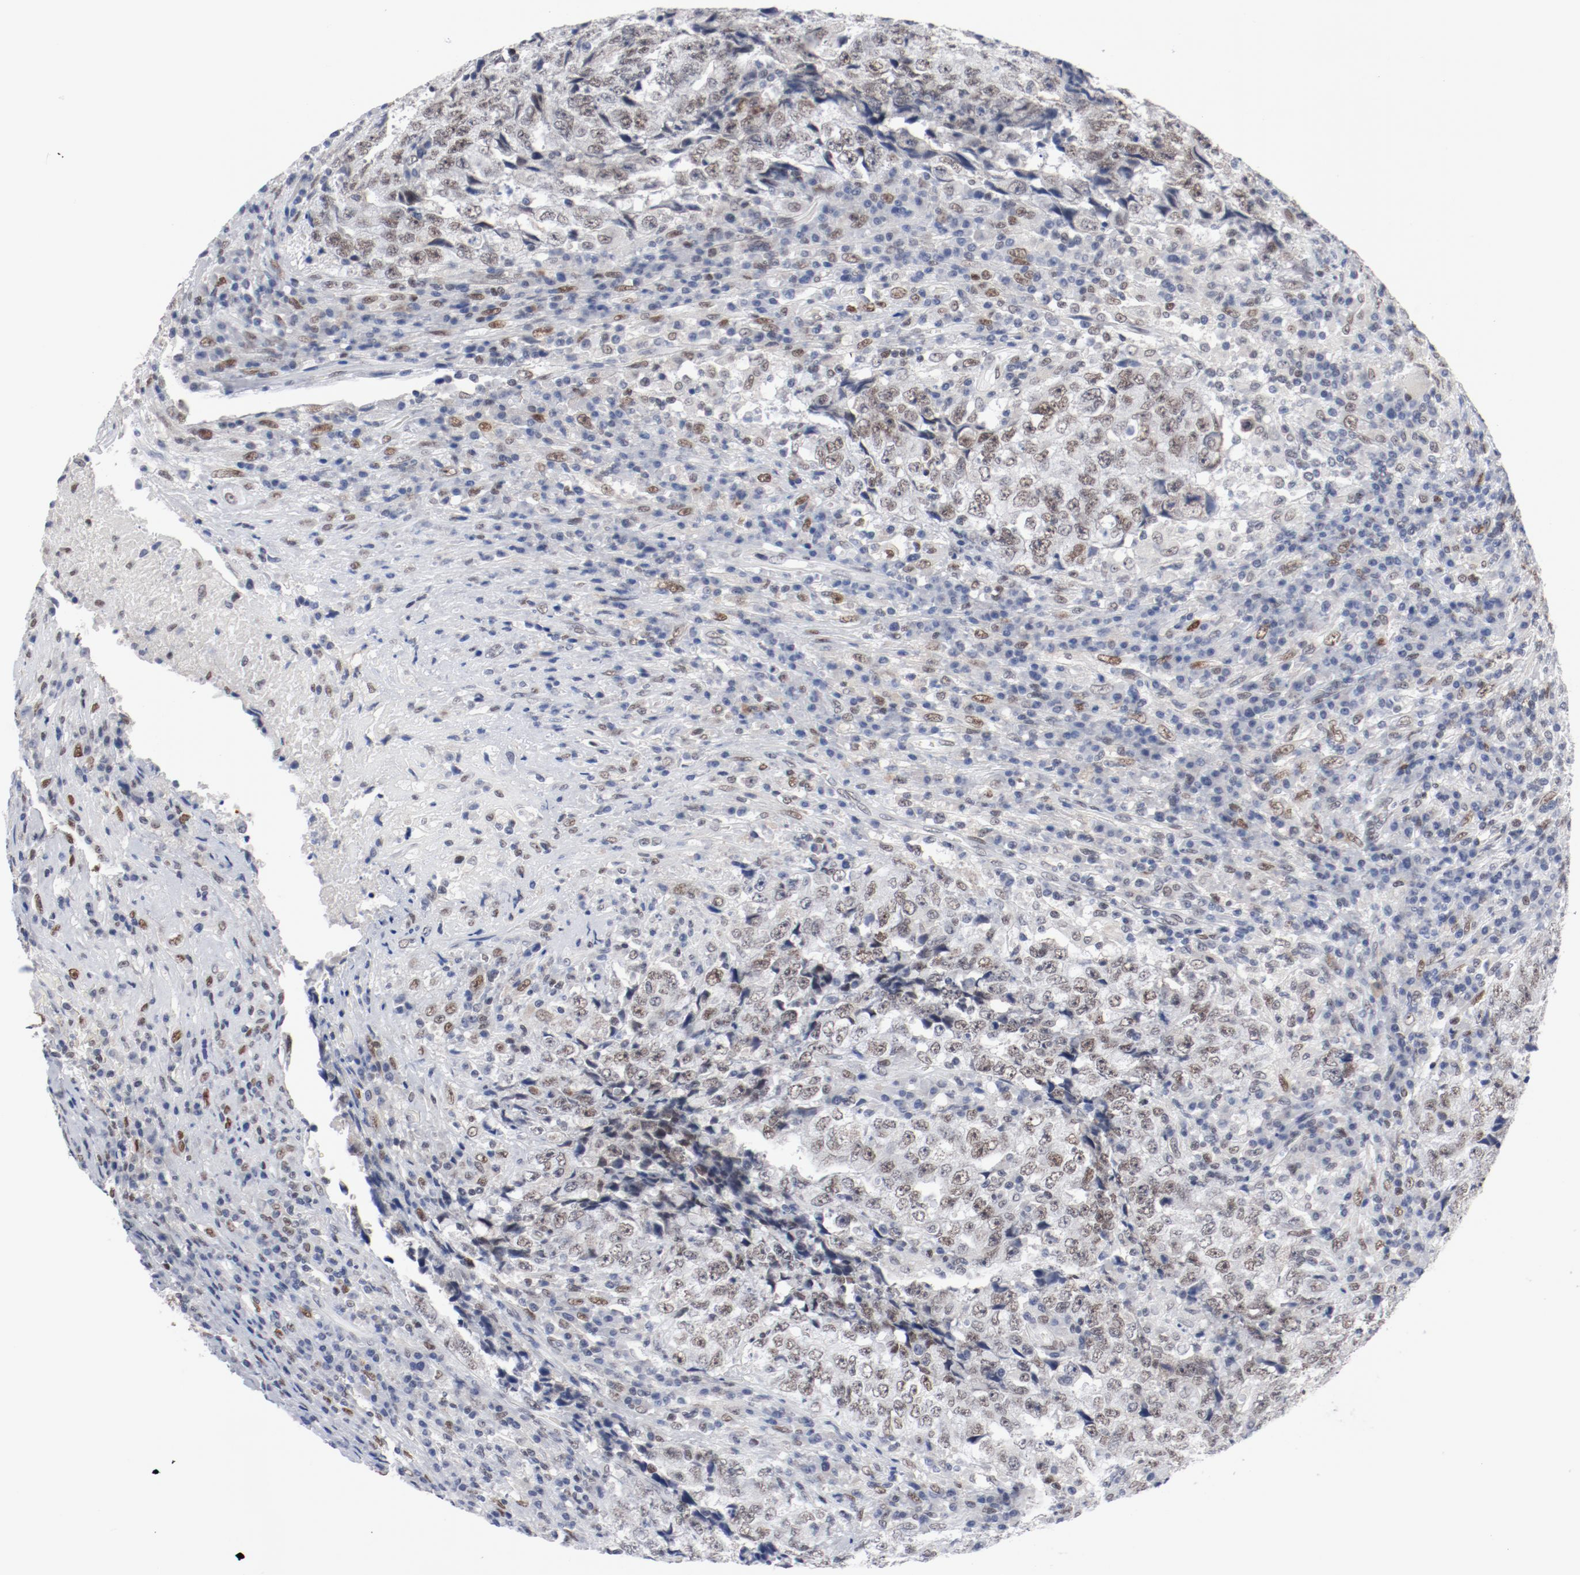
{"staining": {"intensity": "moderate", "quantity": ">75%", "location": "nuclear"}, "tissue": "testis cancer", "cell_type": "Tumor cells", "image_type": "cancer", "snomed": [{"axis": "morphology", "description": "Necrosis, NOS"}, {"axis": "morphology", "description": "Carcinoma, Embryonal, NOS"}, {"axis": "topography", "description": "Testis"}], "caption": "IHC histopathology image of neoplastic tissue: human testis cancer stained using IHC displays medium levels of moderate protein expression localized specifically in the nuclear of tumor cells, appearing as a nuclear brown color.", "gene": "ARNT", "patient": {"sex": "male", "age": 19}}